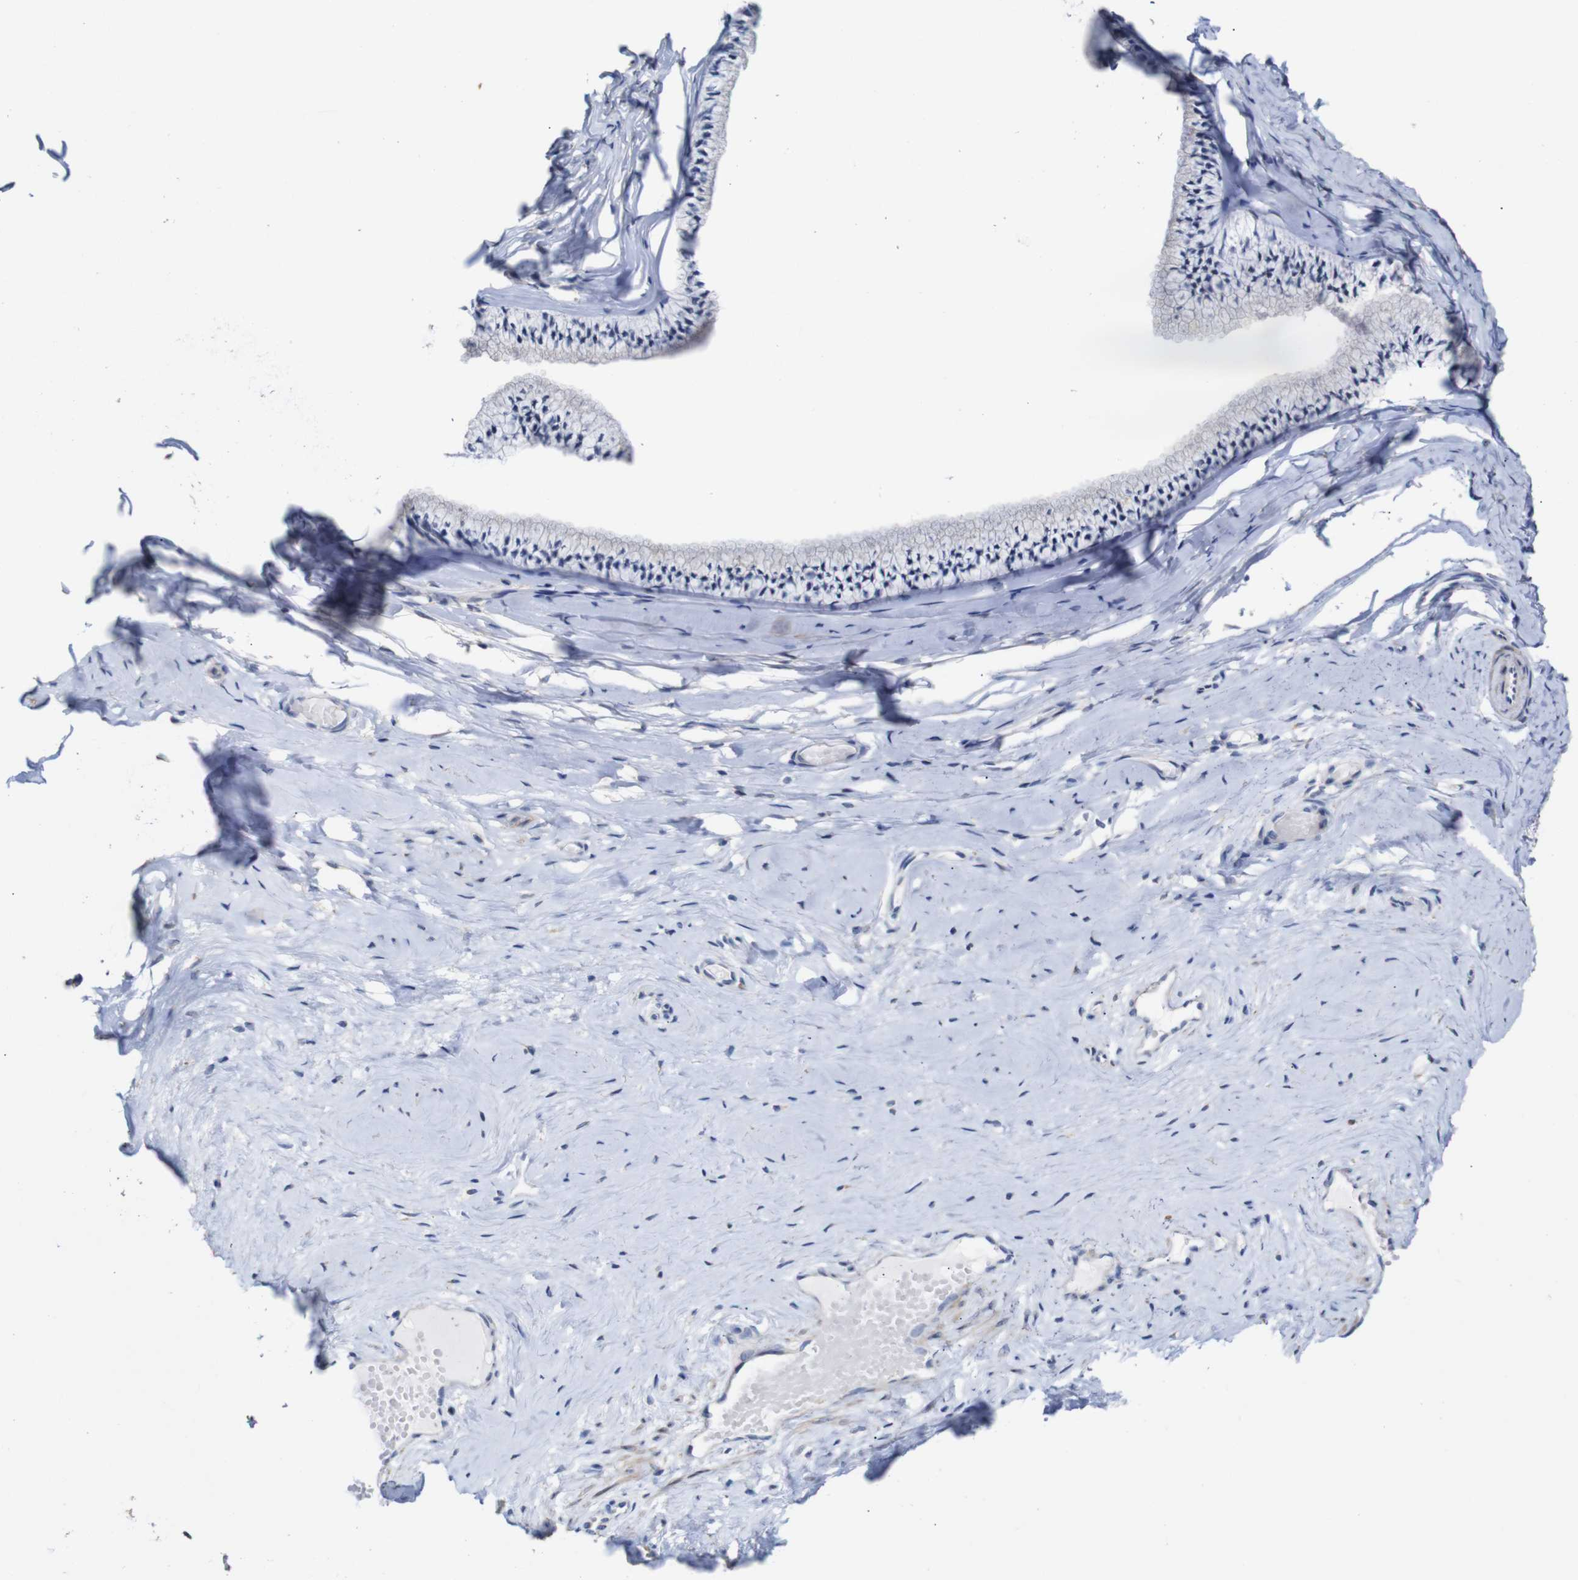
{"staining": {"intensity": "moderate", "quantity": "<25%", "location": "cytoplasmic/membranous"}, "tissue": "cervix", "cell_type": "Glandular cells", "image_type": "normal", "snomed": [{"axis": "morphology", "description": "Normal tissue, NOS"}, {"axis": "topography", "description": "Cervix"}], "caption": "Human cervix stained with a brown dye shows moderate cytoplasmic/membranous positive expression in about <25% of glandular cells.", "gene": "TCEAL9", "patient": {"sex": "female", "age": 39}}